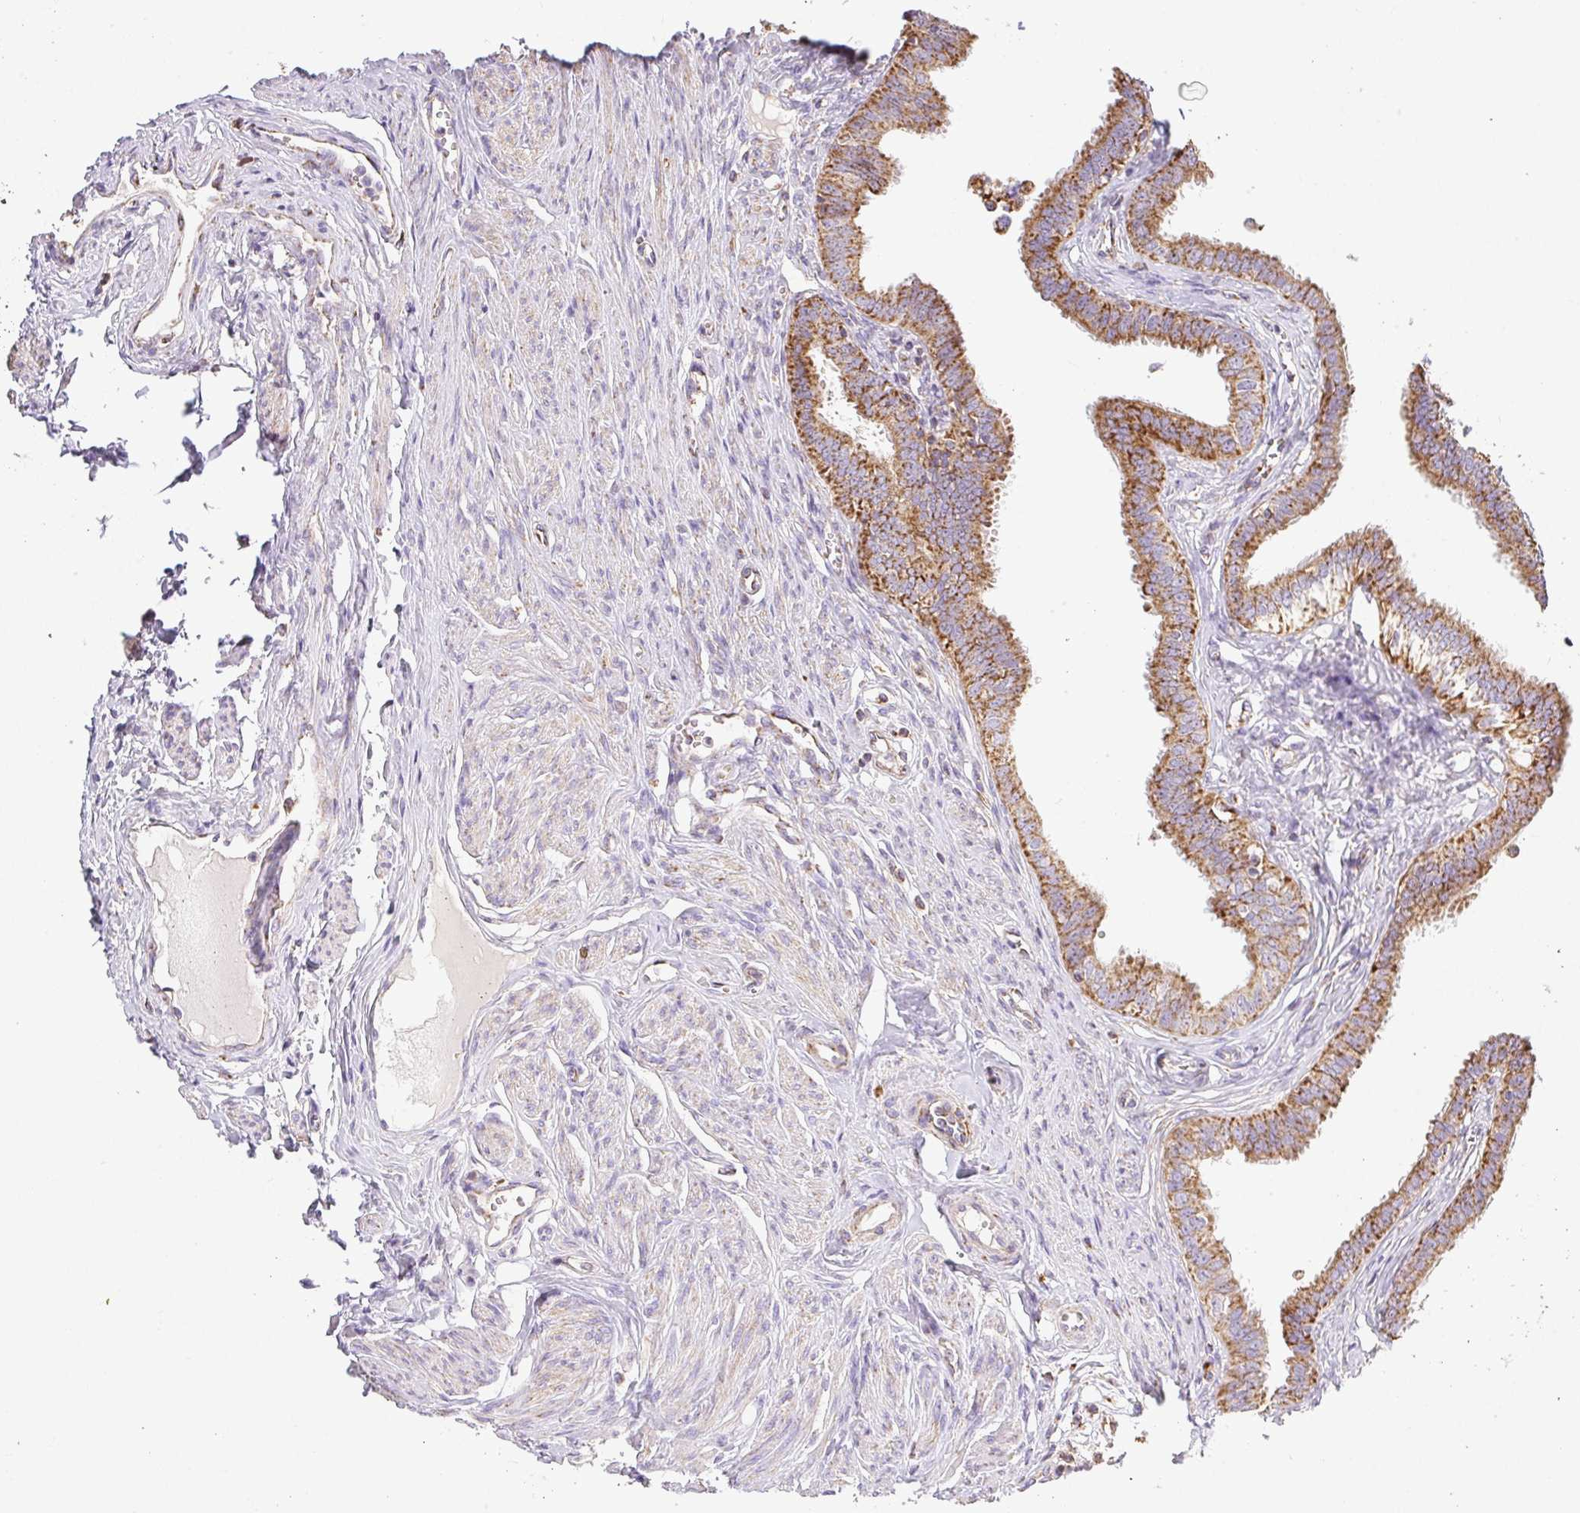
{"staining": {"intensity": "moderate", "quantity": ">75%", "location": "cytoplasmic/membranous"}, "tissue": "fallopian tube", "cell_type": "Glandular cells", "image_type": "normal", "snomed": [{"axis": "morphology", "description": "Normal tissue, NOS"}, {"axis": "morphology", "description": "Carcinoma, NOS"}, {"axis": "topography", "description": "Fallopian tube"}, {"axis": "topography", "description": "Ovary"}], "caption": "Fallopian tube stained with DAB (3,3'-diaminobenzidine) immunohistochemistry (IHC) demonstrates medium levels of moderate cytoplasmic/membranous staining in approximately >75% of glandular cells. Ihc stains the protein in brown and the nuclei are stained blue.", "gene": "DAAM2", "patient": {"sex": "female", "age": 59}}